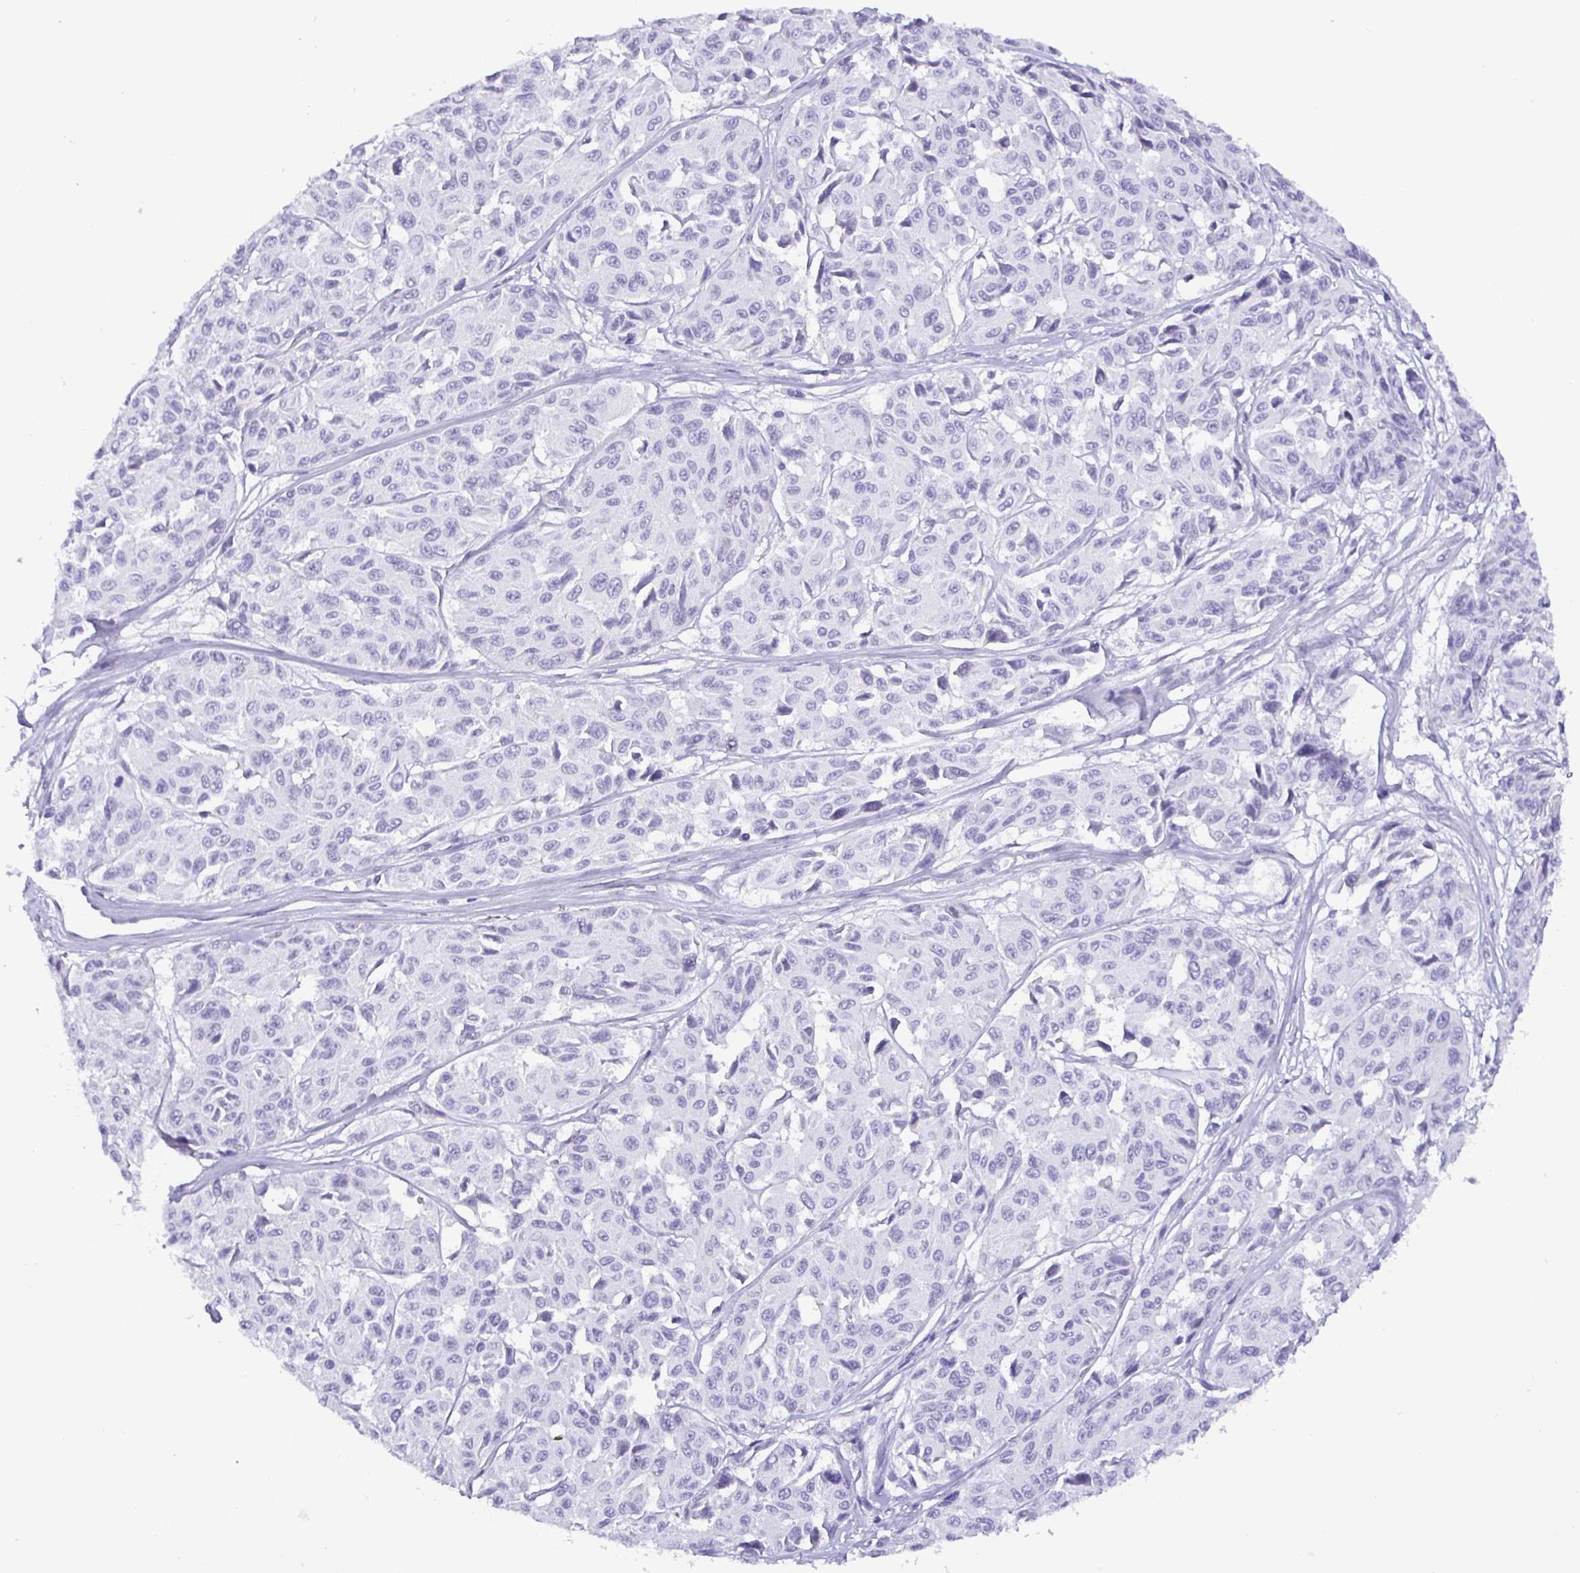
{"staining": {"intensity": "negative", "quantity": "none", "location": "none"}, "tissue": "melanoma", "cell_type": "Tumor cells", "image_type": "cancer", "snomed": [{"axis": "morphology", "description": "Malignant melanoma, NOS"}, {"axis": "topography", "description": "Skin"}], "caption": "Tumor cells show no significant positivity in melanoma.", "gene": "NUP188", "patient": {"sex": "female", "age": 66}}